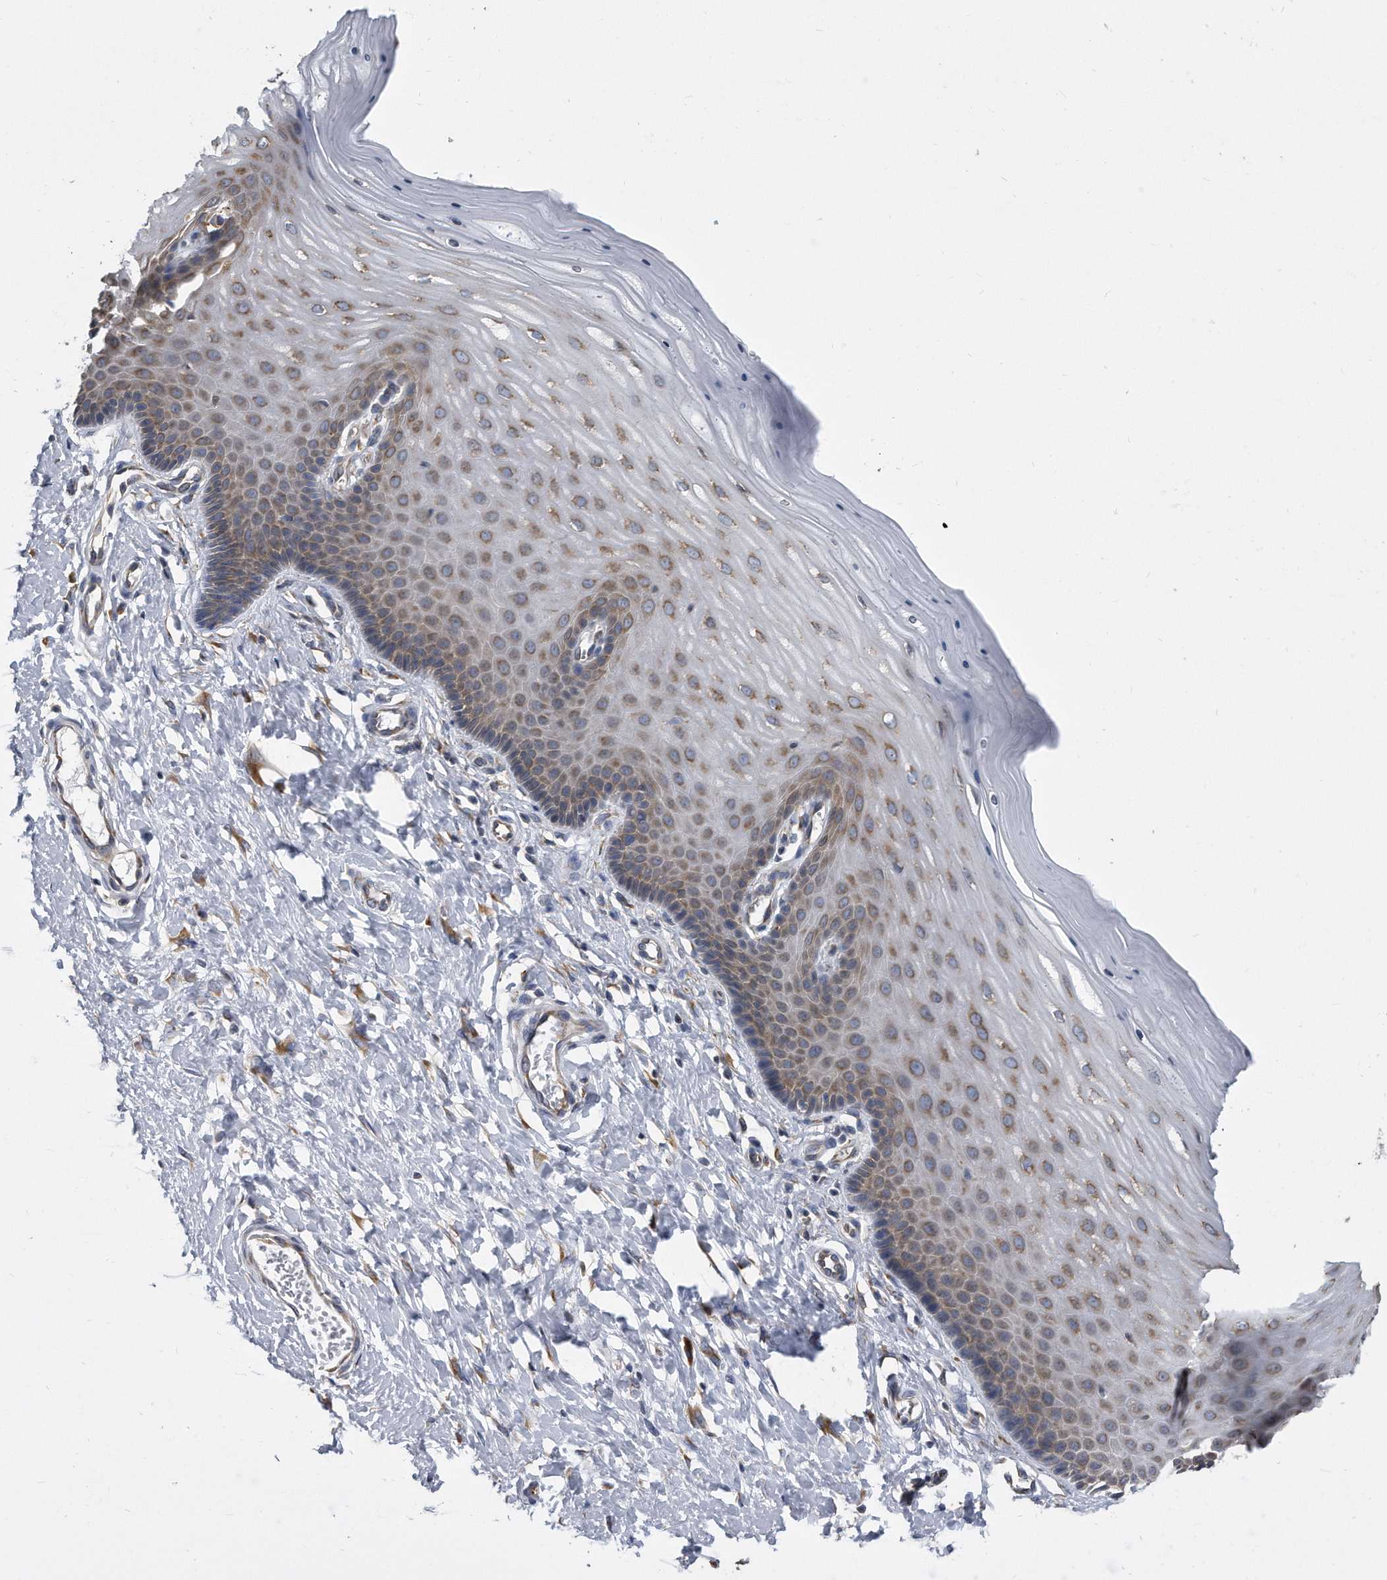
{"staining": {"intensity": "weak", "quantity": "<25%", "location": "cytoplasmic/membranous"}, "tissue": "cervix", "cell_type": "Glandular cells", "image_type": "normal", "snomed": [{"axis": "morphology", "description": "Normal tissue, NOS"}, {"axis": "topography", "description": "Cervix"}], "caption": "Human cervix stained for a protein using immunohistochemistry (IHC) reveals no positivity in glandular cells.", "gene": "CCDC47", "patient": {"sex": "female", "age": 55}}